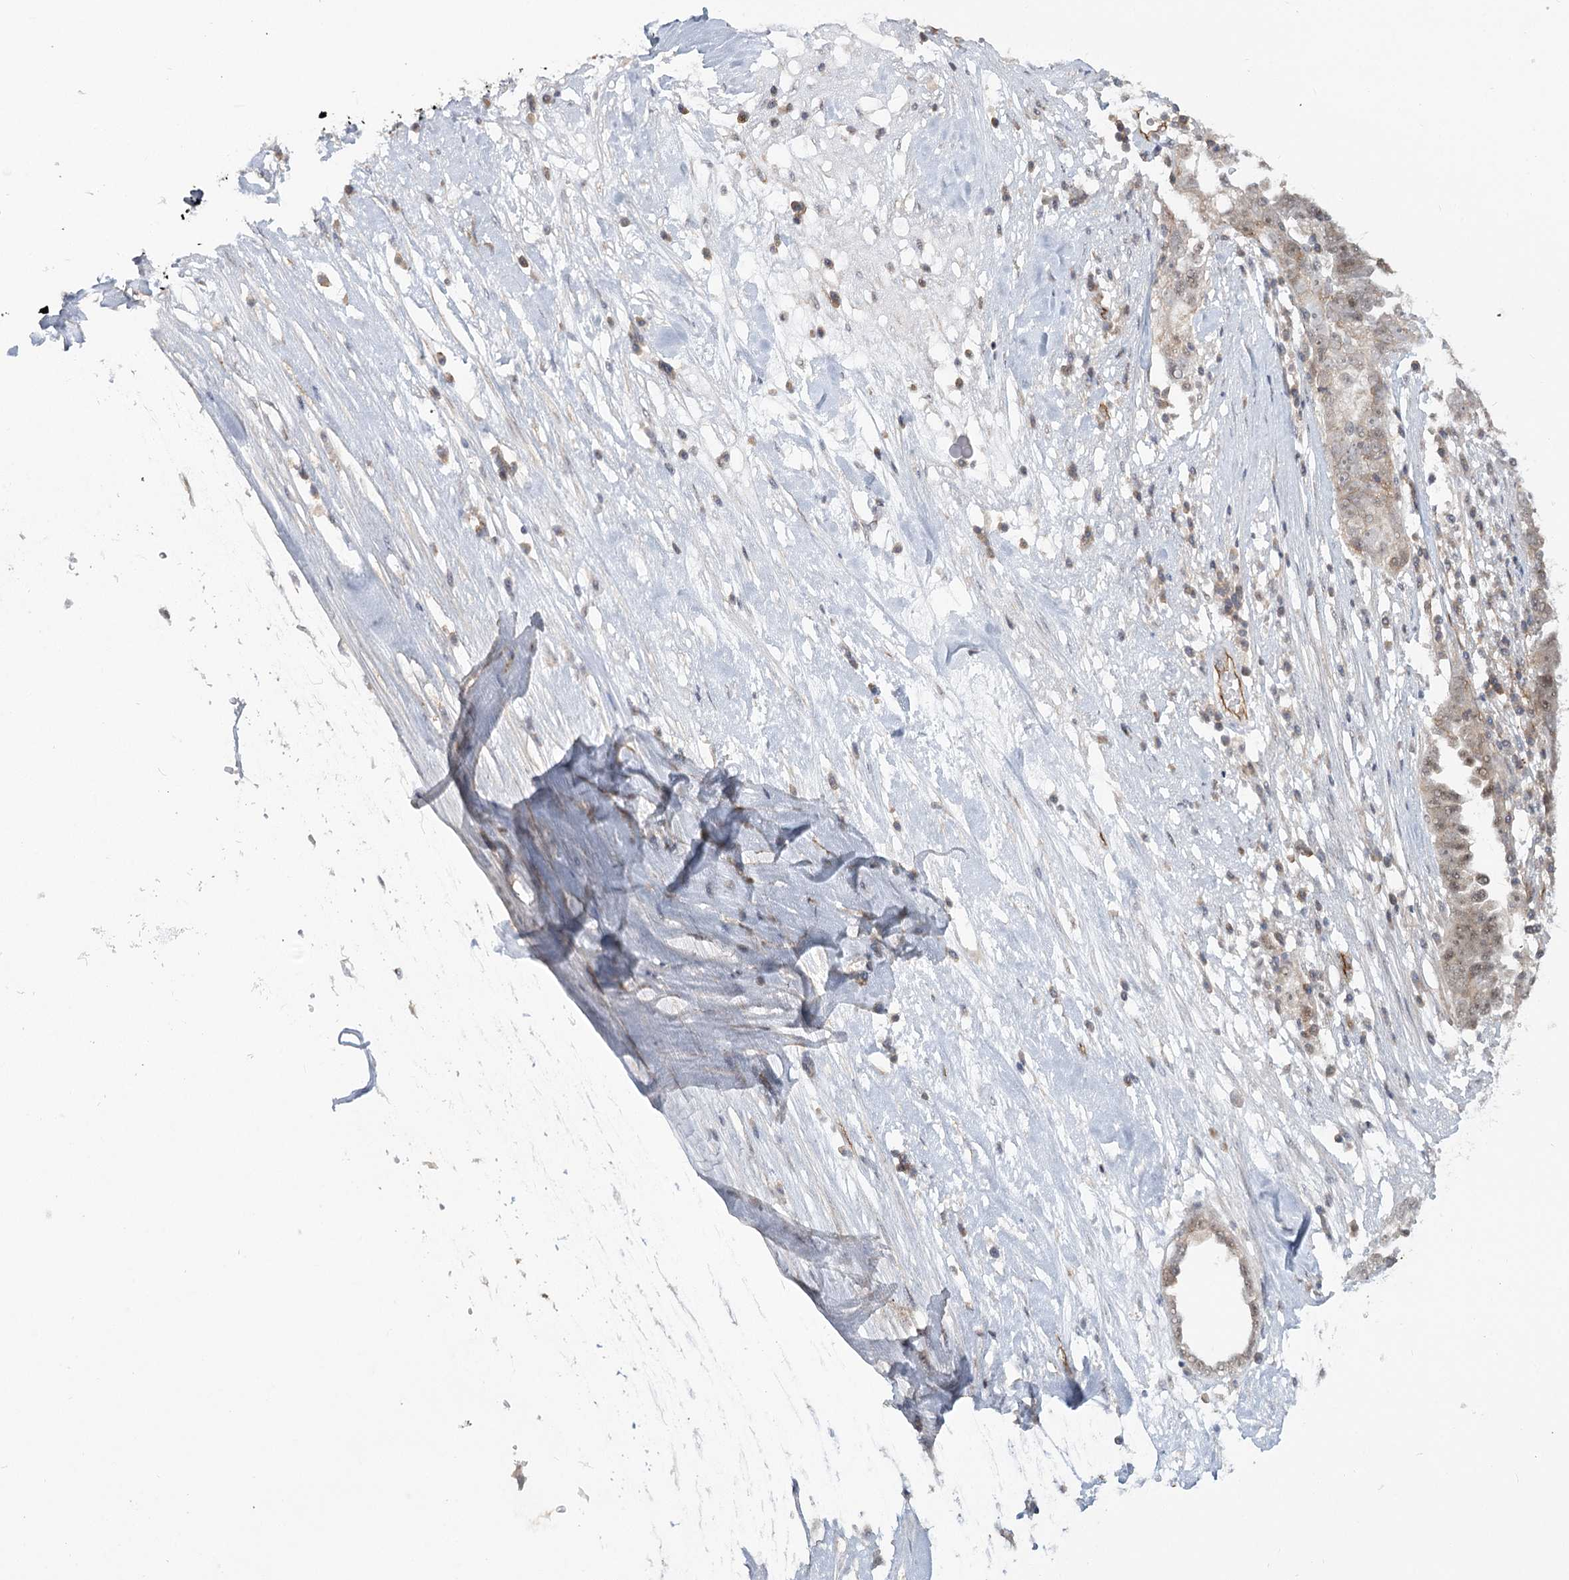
{"staining": {"intensity": "negative", "quantity": "none", "location": "none"}, "tissue": "ovarian cancer", "cell_type": "Tumor cells", "image_type": "cancer", "snomed": [{"axis": "morphology", "description": "Carcinoma, endometroid"}, {"axis": "topography", "description": "Ovary"}], "caption": "Micrograph shows no significant protein expression in tumor cells of ovarian endometroid carcinoma.", "gene": "RPP14", "patient": {"sex": "female", "age": 62}}